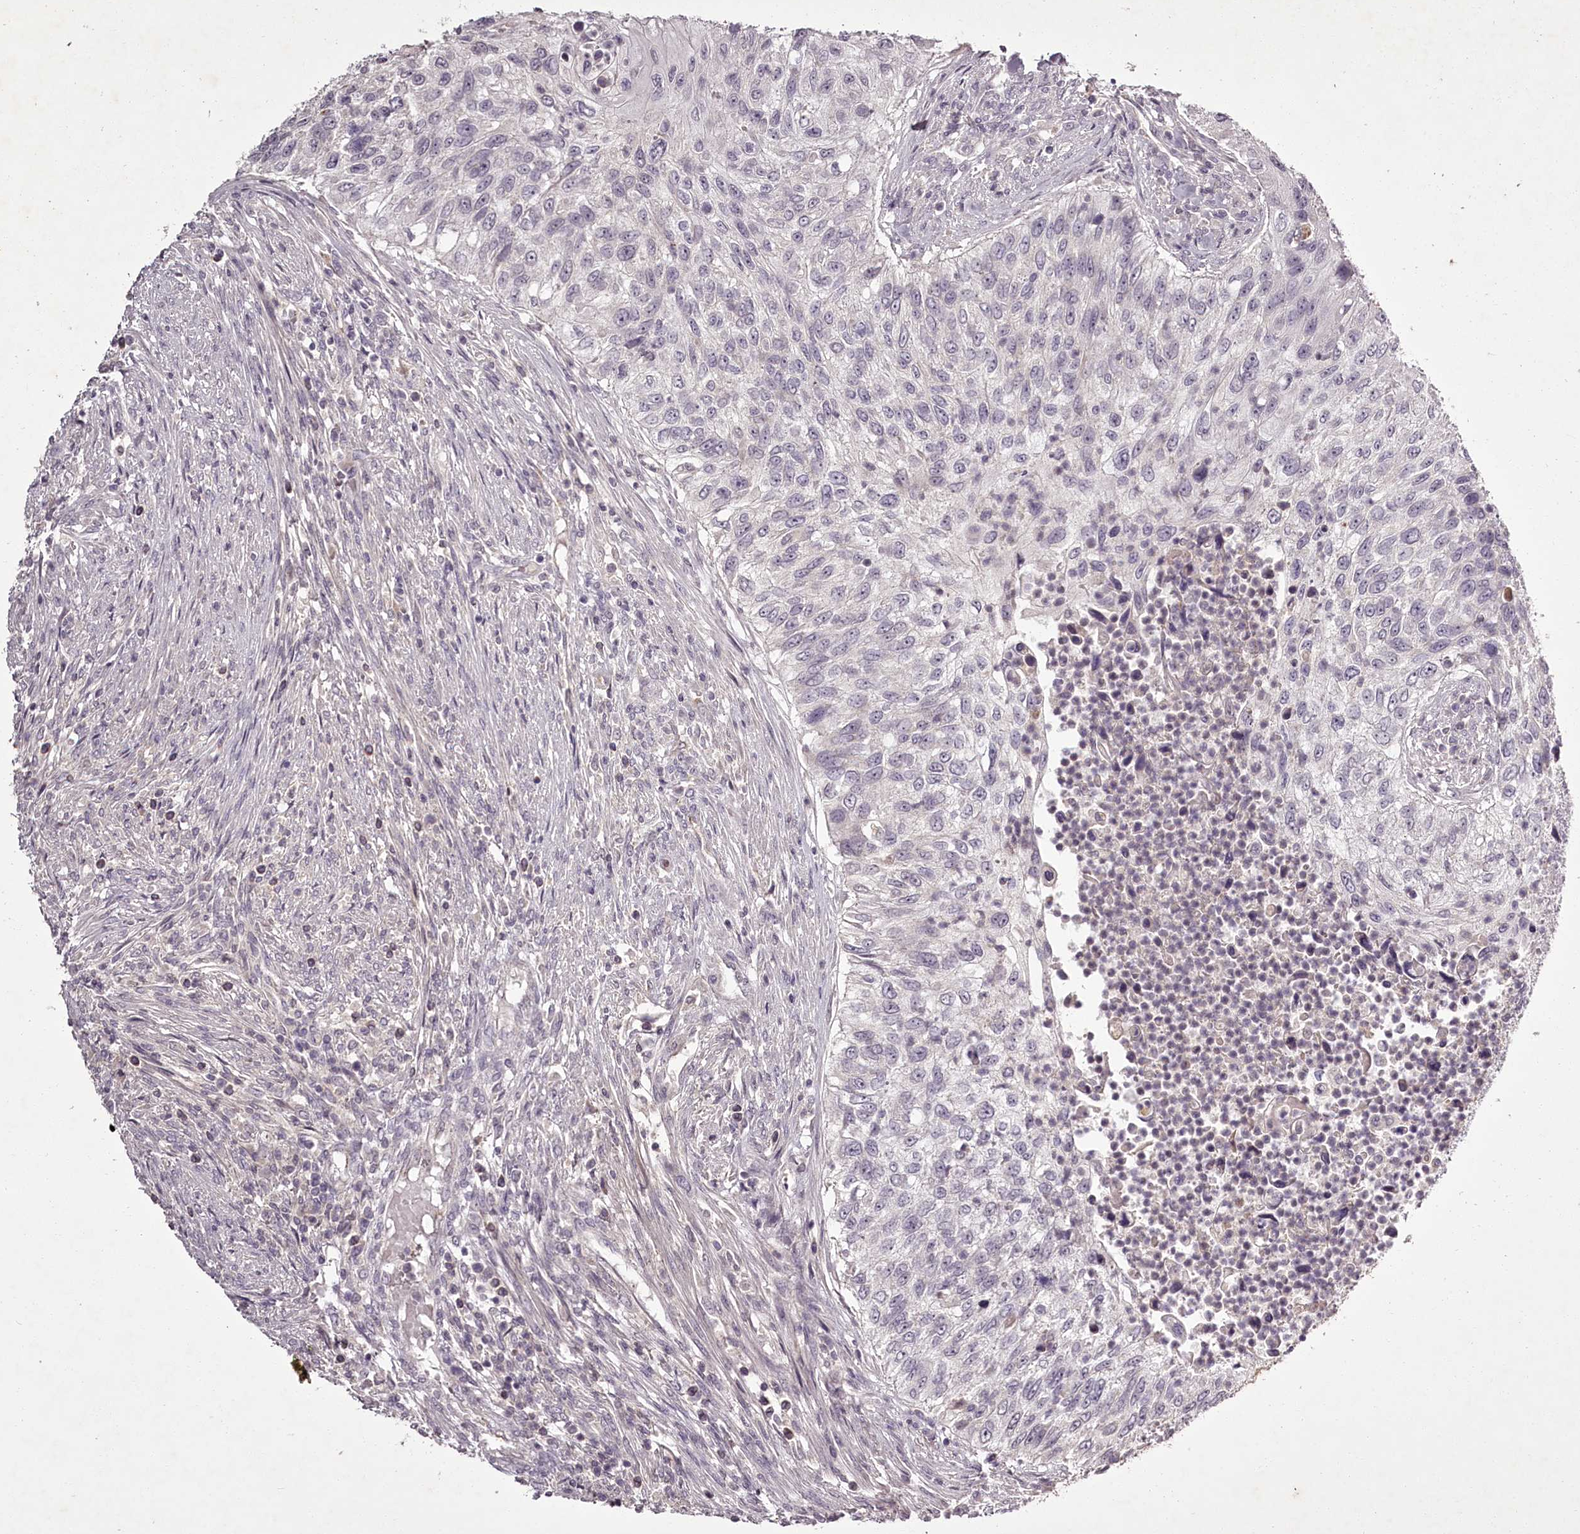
{"staining": {"intensity": "negative", "quantity": "none", "location": "none"}, "tissue": "urothelial cancer", "cell_type": "Tumor cells", "image_type": "cancer", "snomed": [{"axis": "morphology", "description": "Urothelial carcinoma, High grade"}, {"axis": "topography", "description": "Urinary bladder"}], "caption": "The photomicrograph reveals no significant expression in tumor cells of high-grade urothelial carcinoma.", "gene": "RBMXL2", "patient": {"sex": "female", "age": 60}}